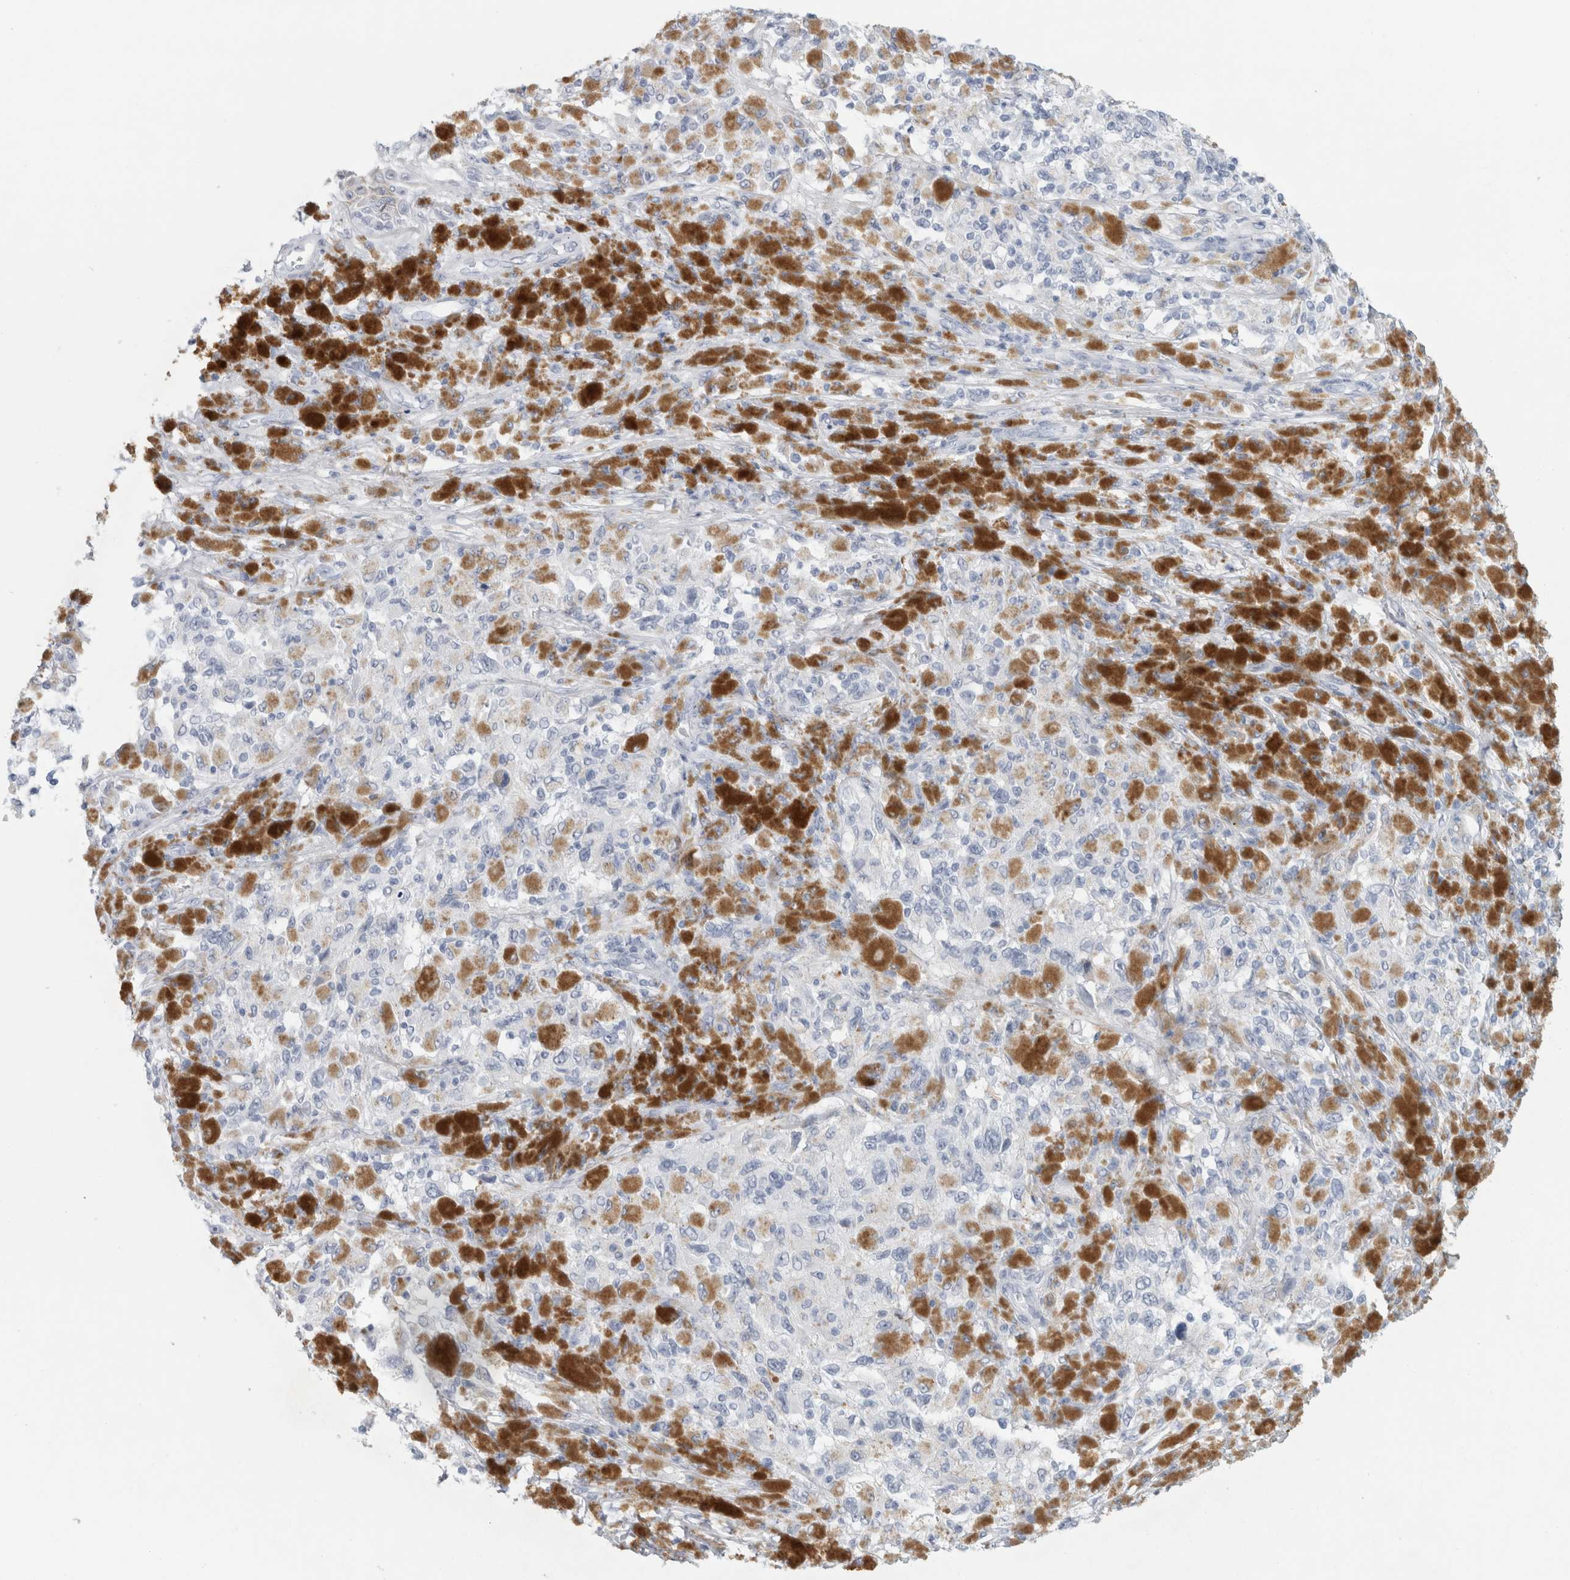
{"staining": {"intensity": "negative", "quantity": "none", "location": "none"}, "tissue": "melanoma", "cell_type": "Tumor cells", "image_type": "cancer", "snomed": [{"axis": "morphology", "description": "Malignant melanoma, NOS"}, {"axis": "topography", "description": "Skin"}], "caption": "There is no significant positivity in tumor cells of malignant melanoma.", "gene": "RPH3AL", "patient": {"sex": "female", "age": 73}}